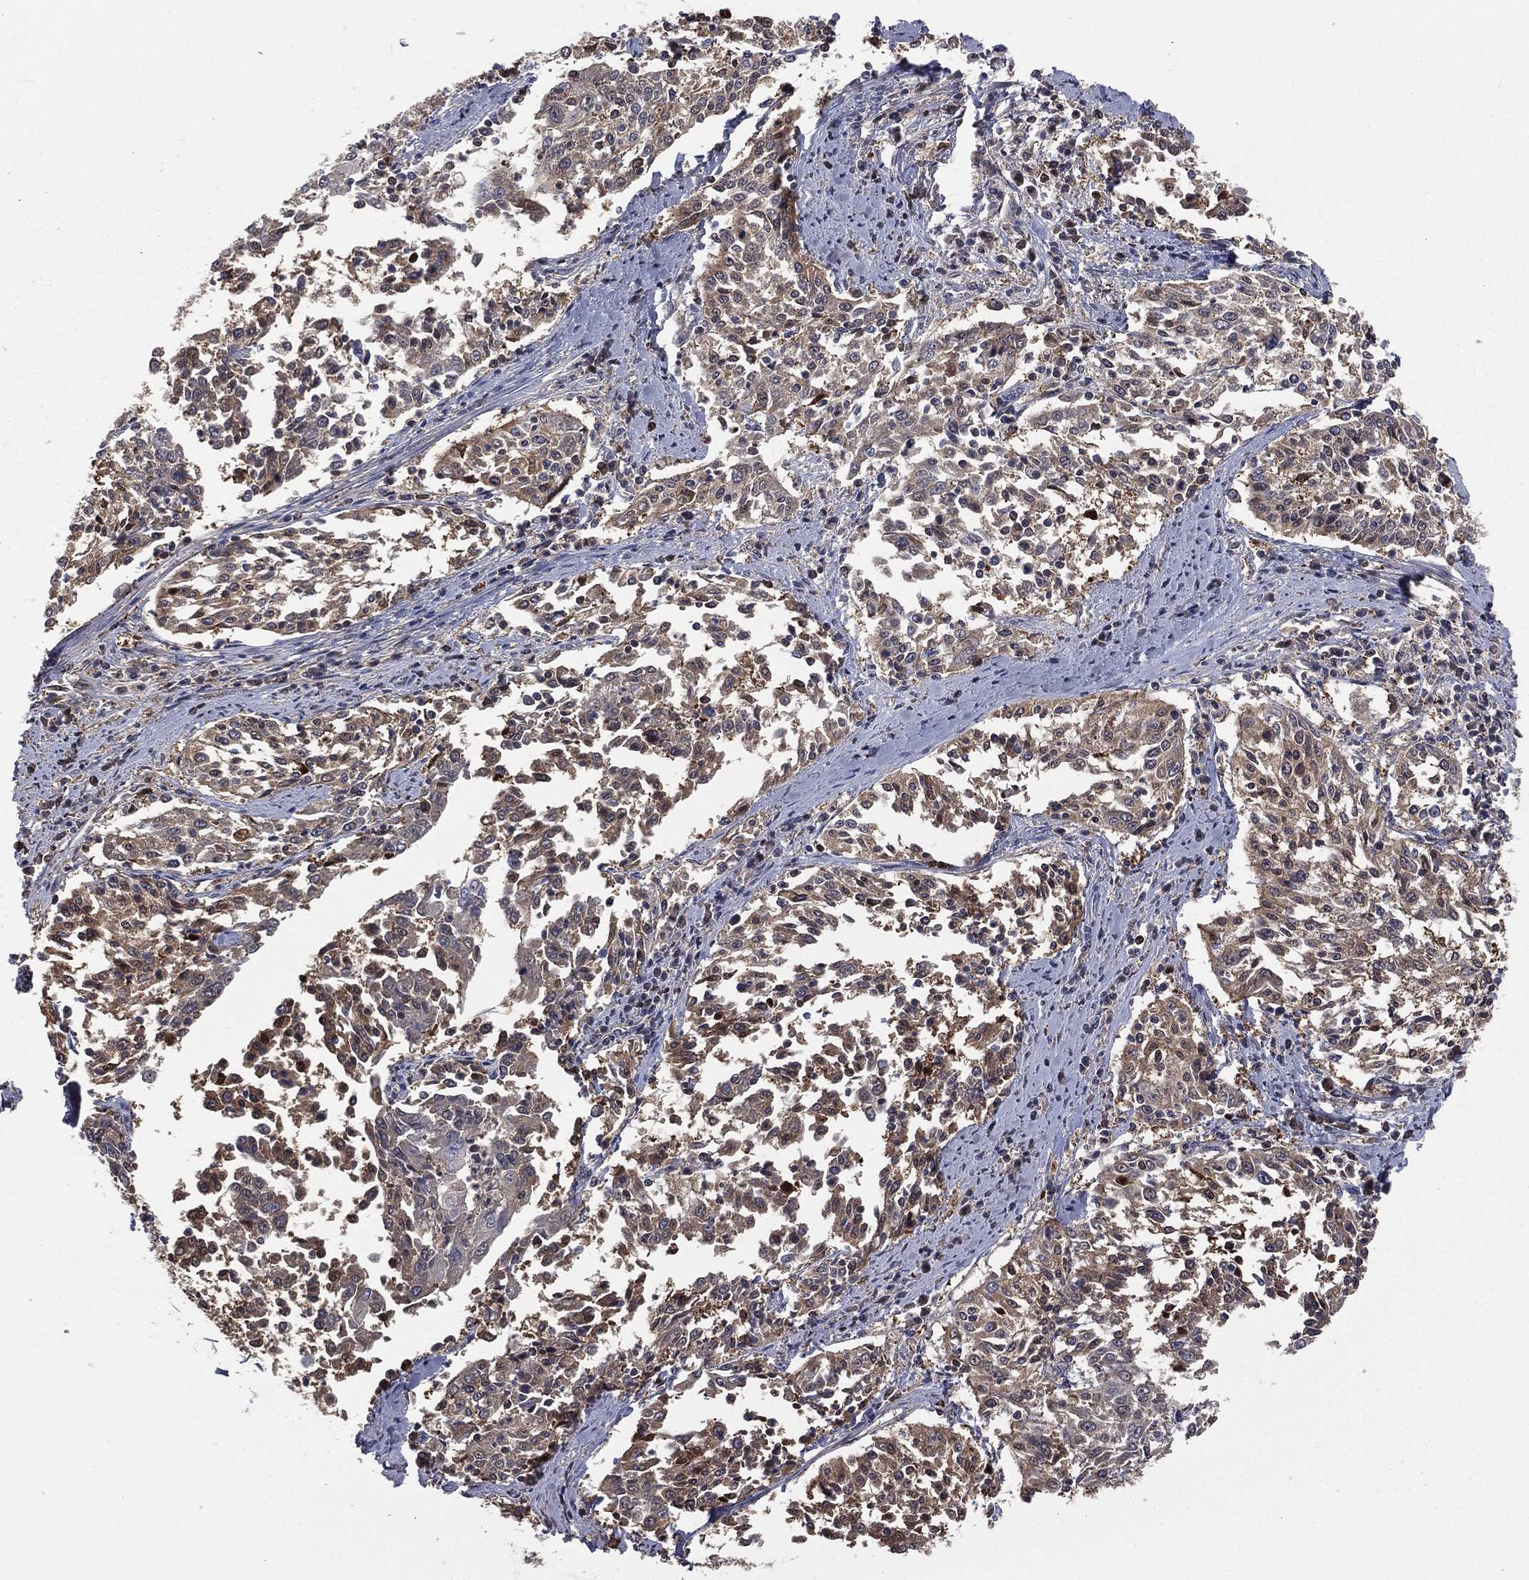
{"staining": {"intensity": "weak", "quantity": ">75%", "location": "cytoplasmic/membranous"}, "tissue": "cervical cancer", "cell_type": "Tumor cells", "image_type": "cancer", "snomed": [{"axis": "morphology", "description": "Squamous cell carcinoma, NOS"}, {"axis": "topography", "description": "Cervix"}], "caption": "Cervical squamous cell carcinoma stained with a brown dye demonstrates weak cytoplasmic/membranous positive staining in about >75% of tumor cells.", "gene": "TBC1D2", "patient": {"sex": "female", "age": 41}}